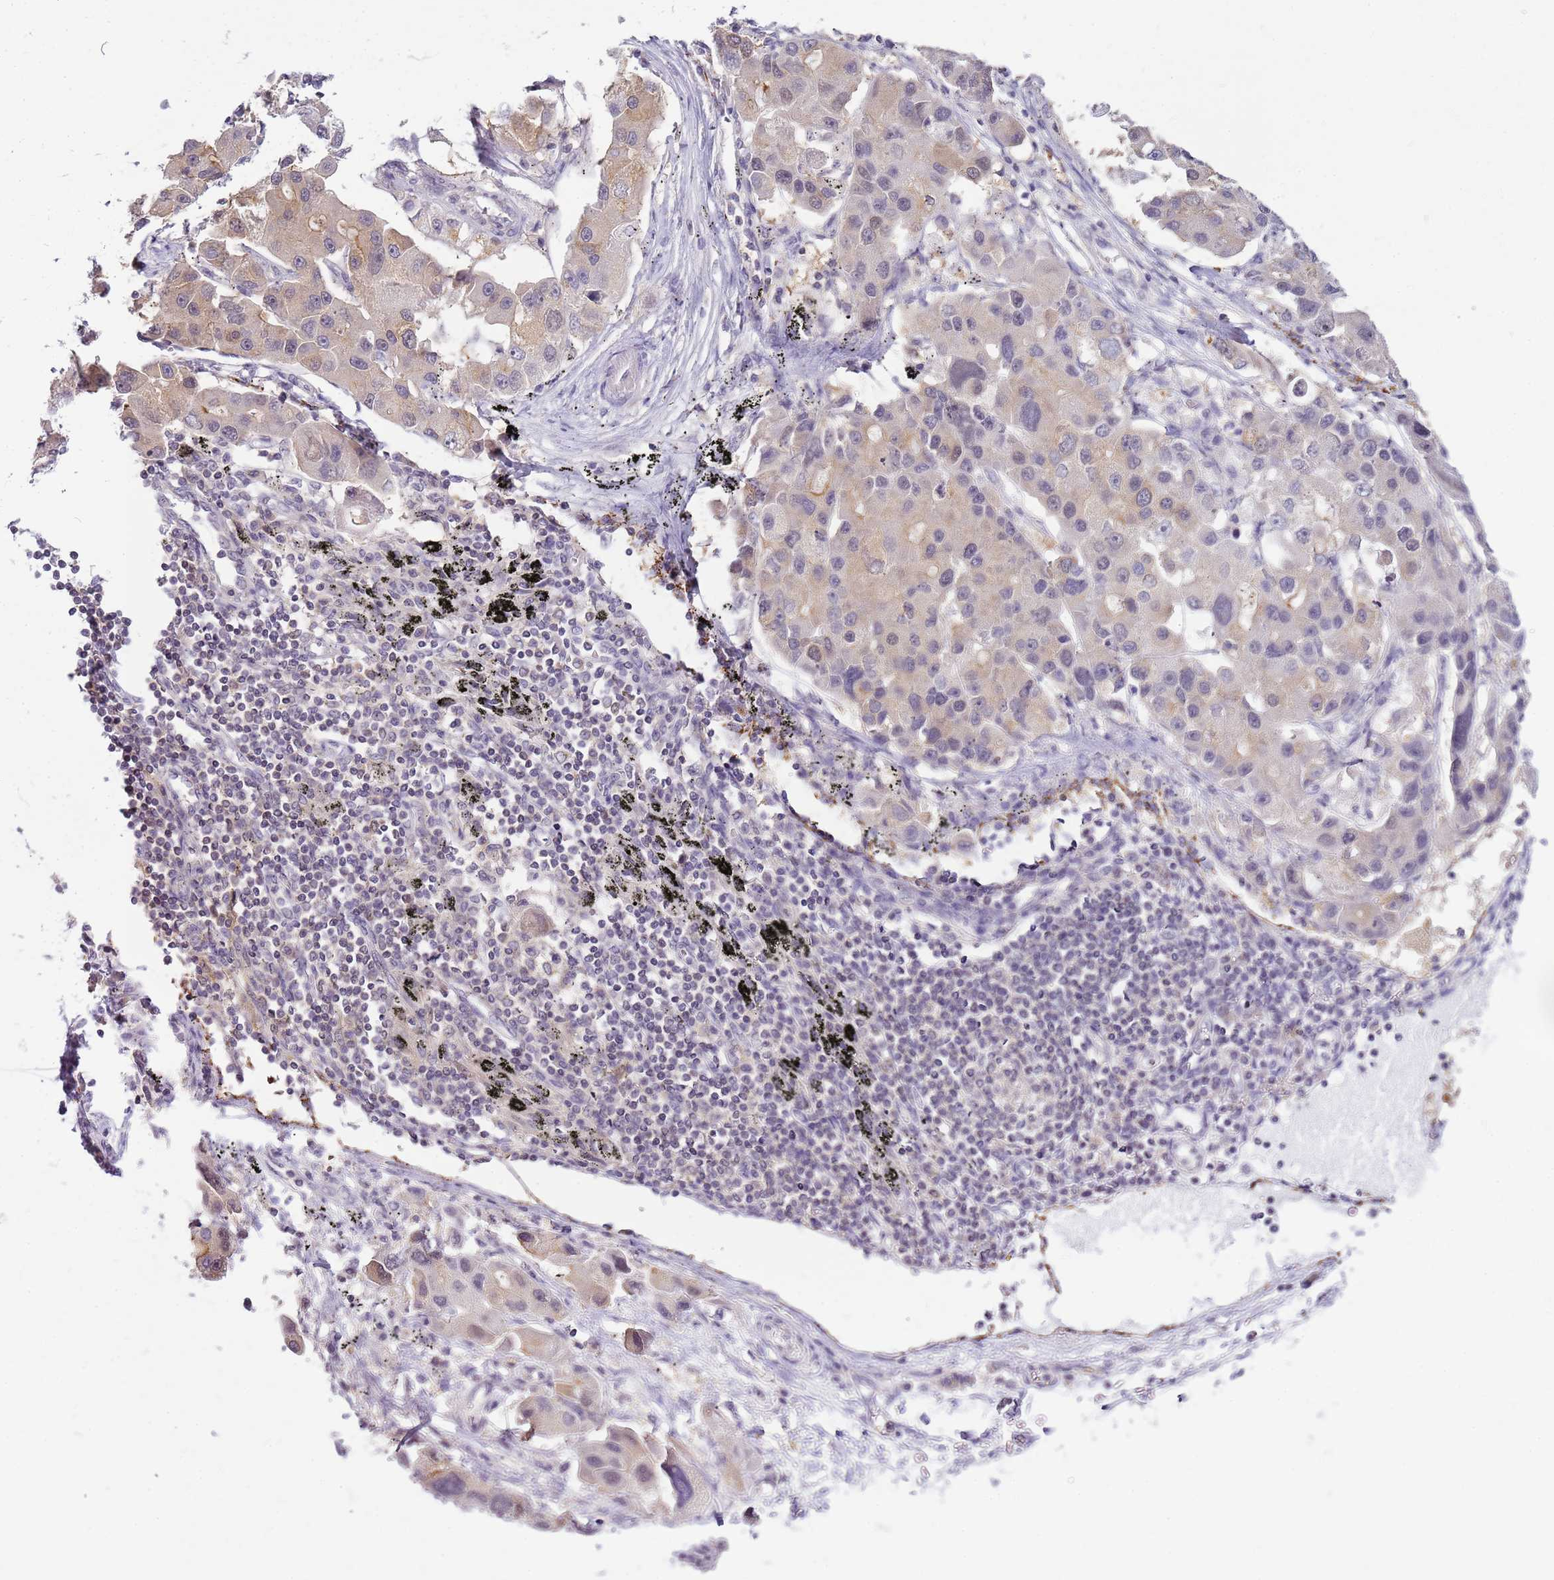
{"staining": {"intensity": "weak", "quantity": "25%-75%", "location": "cytoplasmic/membranous"}, "tissue": "lung cancer", "cell_type": "Tumor cells", "image_type": "cancer", "snomed": [{"axis": "morphology", "description": "Adenocarcinoma, NOS"}, {"axis": "topography", "description": "Lung"}], "caption": "Lung adenocarcinoma tissue reveals weak cytoplasmic/membranous positivity in approximately 25%-75% of tumor cells, visualized by immunohistochemistry.", "gene": "CAPN7", "patient": {"sex": "female", "age": 54}}